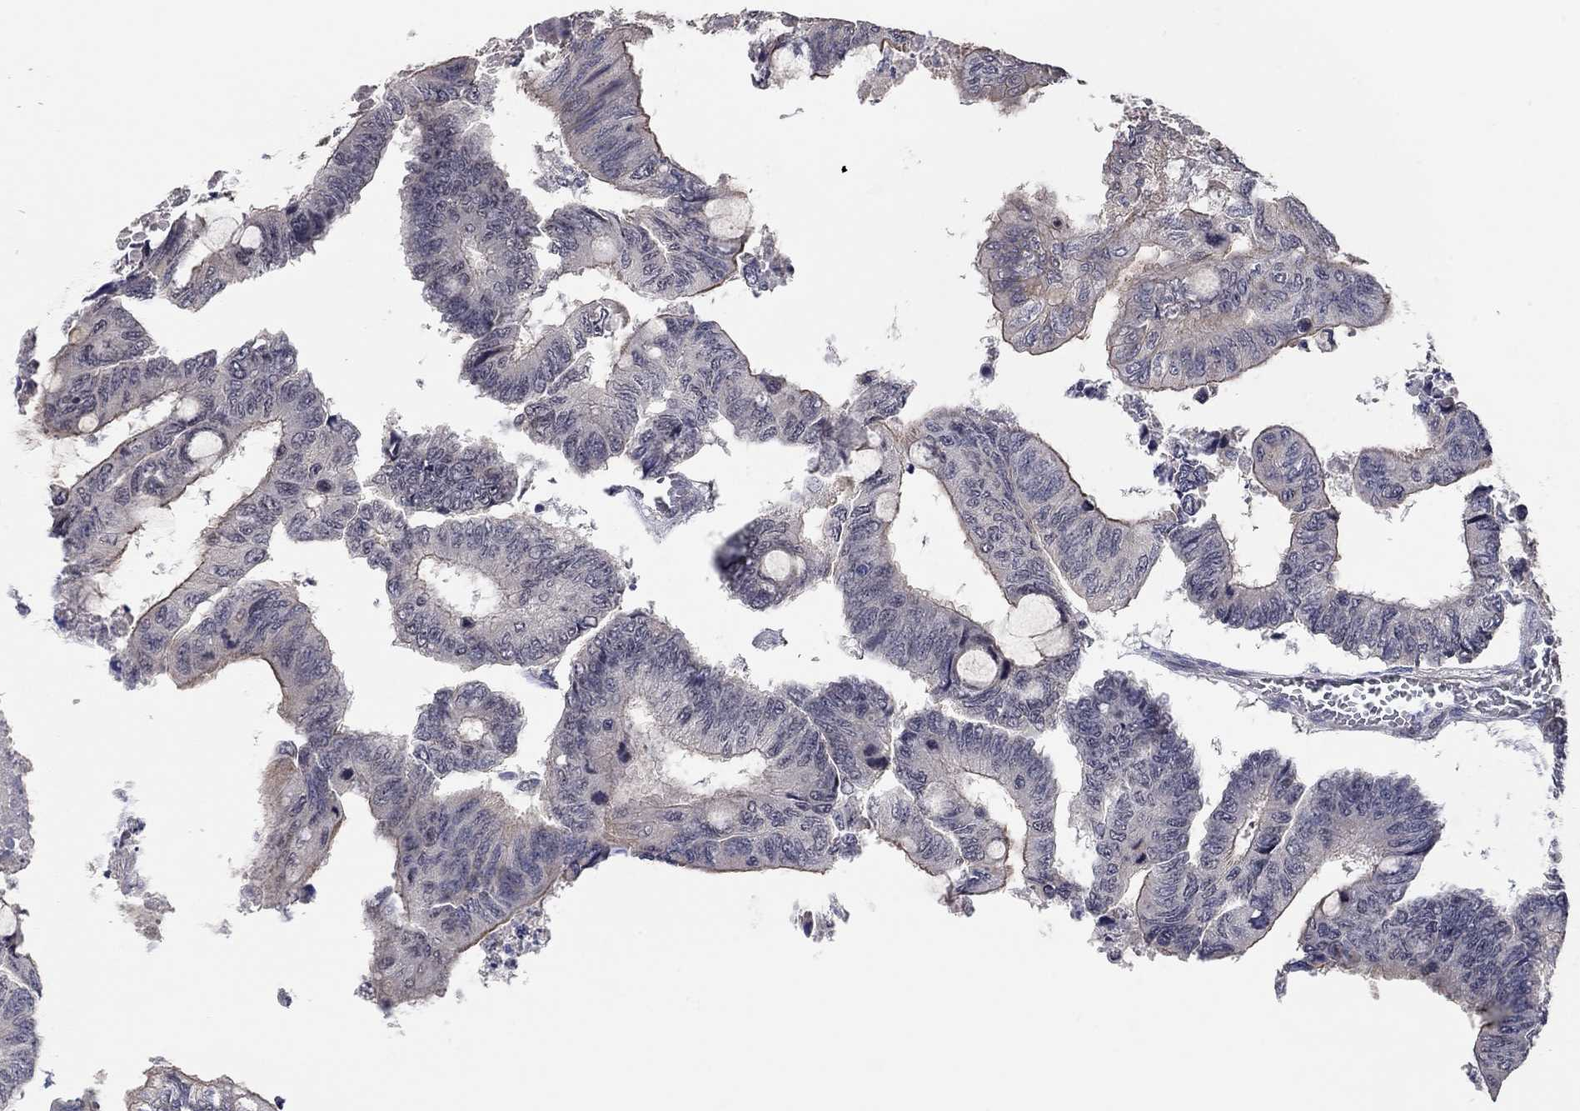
{"staining": {"intensity": "moderate", "quantity": "<25%", "location": "cytoplasmic/membranous"}, "tissue": "colorectal cancer", "cell_type": "Tumor cells", "image_type": "cancer", "snomed": [{"axis": "morphology", "description": "Normal tissue, NOS"}, {"axis": "morphology", "description": "Adenocarcinoma, NOS"}, {"axis": "topography", "description": "Rectum"}, {"axis": "topography", "description": "Peripheral nerve tissue"}], "caption": "This is an image of immunohistochemistry (IHC) staining of colorectal cancer (adenocarcinoma), which shows moderate staining in the cytoplasmic/membranous of tumor cells.", "gene": "WASF3", "patient": {"sex": "male", "age": 92}}